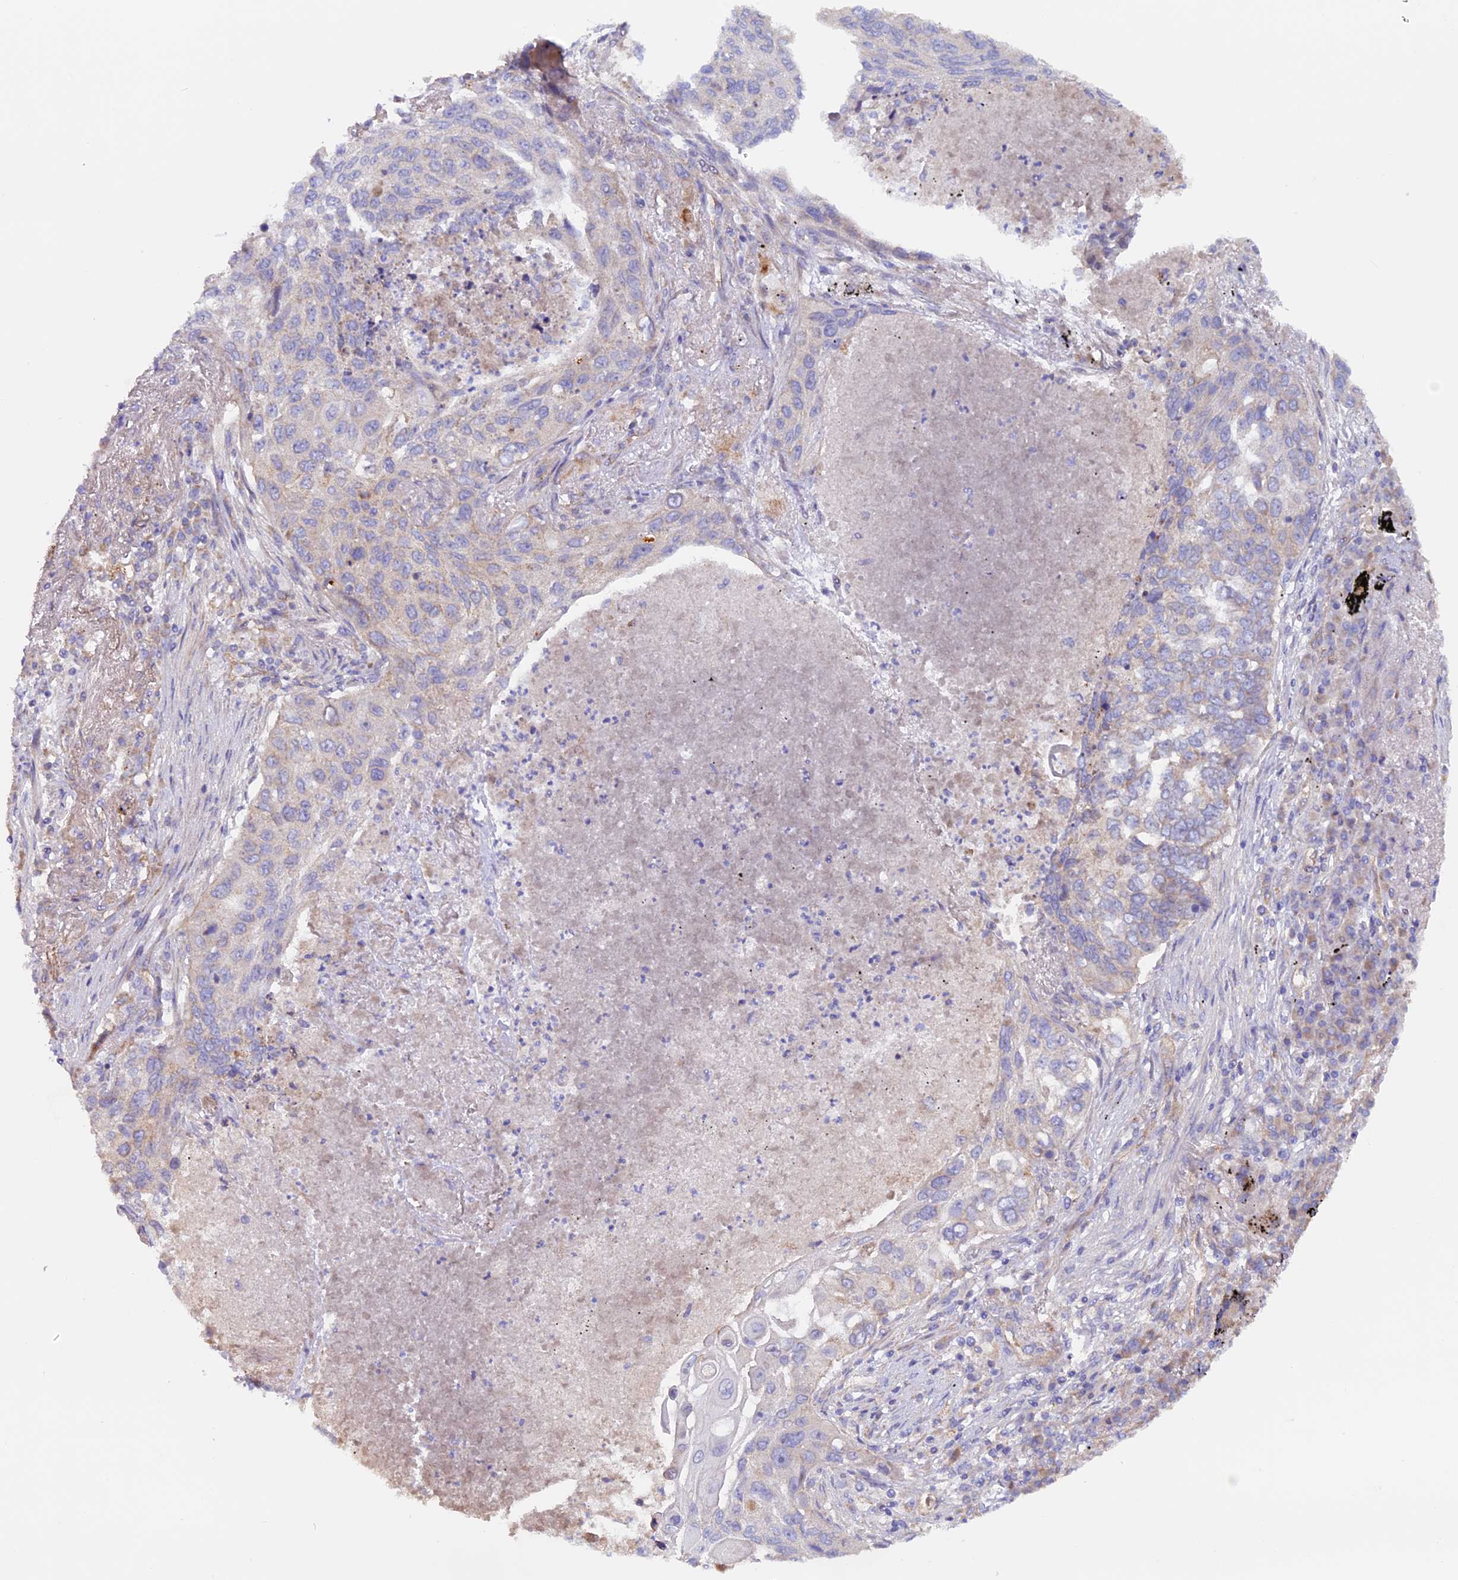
{"staining": {"intensity": "negative", "quantity": "none", "location": "none"}, "tissue": "lung cancer", "cell_type": "Tumor cells", "image_type": "cancer", "snomed": [{"axis": "morphology", "description": "Squamous cell carcinoma, NOS"}, {"axis": "topography", "description": "Lung"}], "caption": "Immunohistochemistry micrograph of neoplastic tissue: squamous cell carcinoma (lung) stained with DAB (3,3'-diaminobenzidine) exhibits no significant protein staining in tumor cells.", "gene": "DUS3L", "patient": {"sex": "female", "age": 63}}